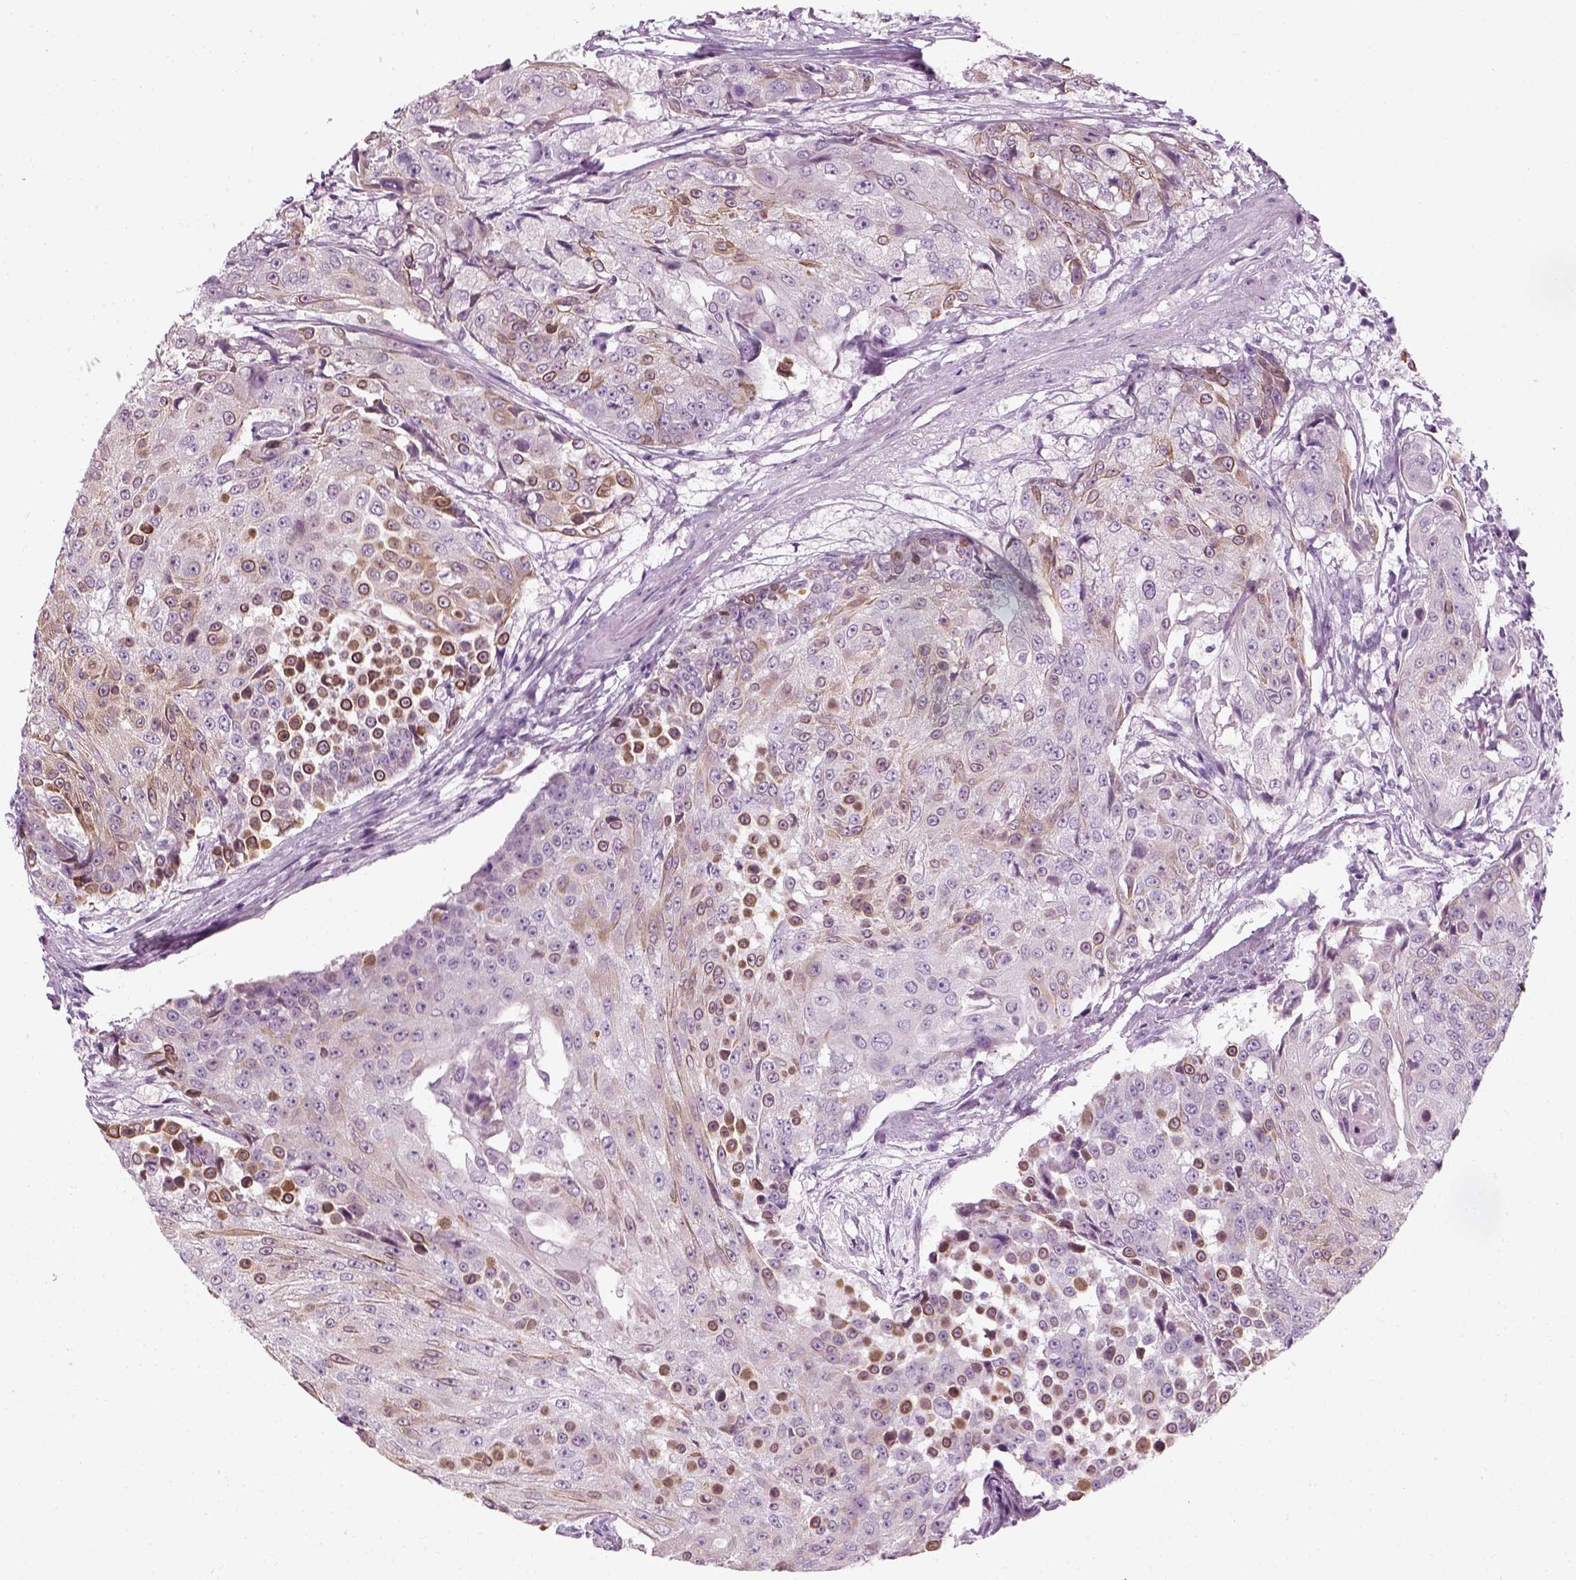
{"staining": {"intensity": "moderate", "quantity": "<25%", "location": "cytoplasmic/membranous"}, "tissue": "urothelial cancer", "cell_type": "Tumor cells", "image_type": "cancer", "snomed": [{"axis": "morphology", "description": "Urothelial carcinoma, High grade"}, {"axis": "topography", "description": "Urinary bladder"}], "caption": "IHC photomicrograph of human urothelial cancer stained for a protein (brown), which reveals low levels of moderate cytoplasmic/membranous staining in approximately <25% of tumor cells.", "gene": "KRT75", "patient": {"sex": "female", "age": 63}}